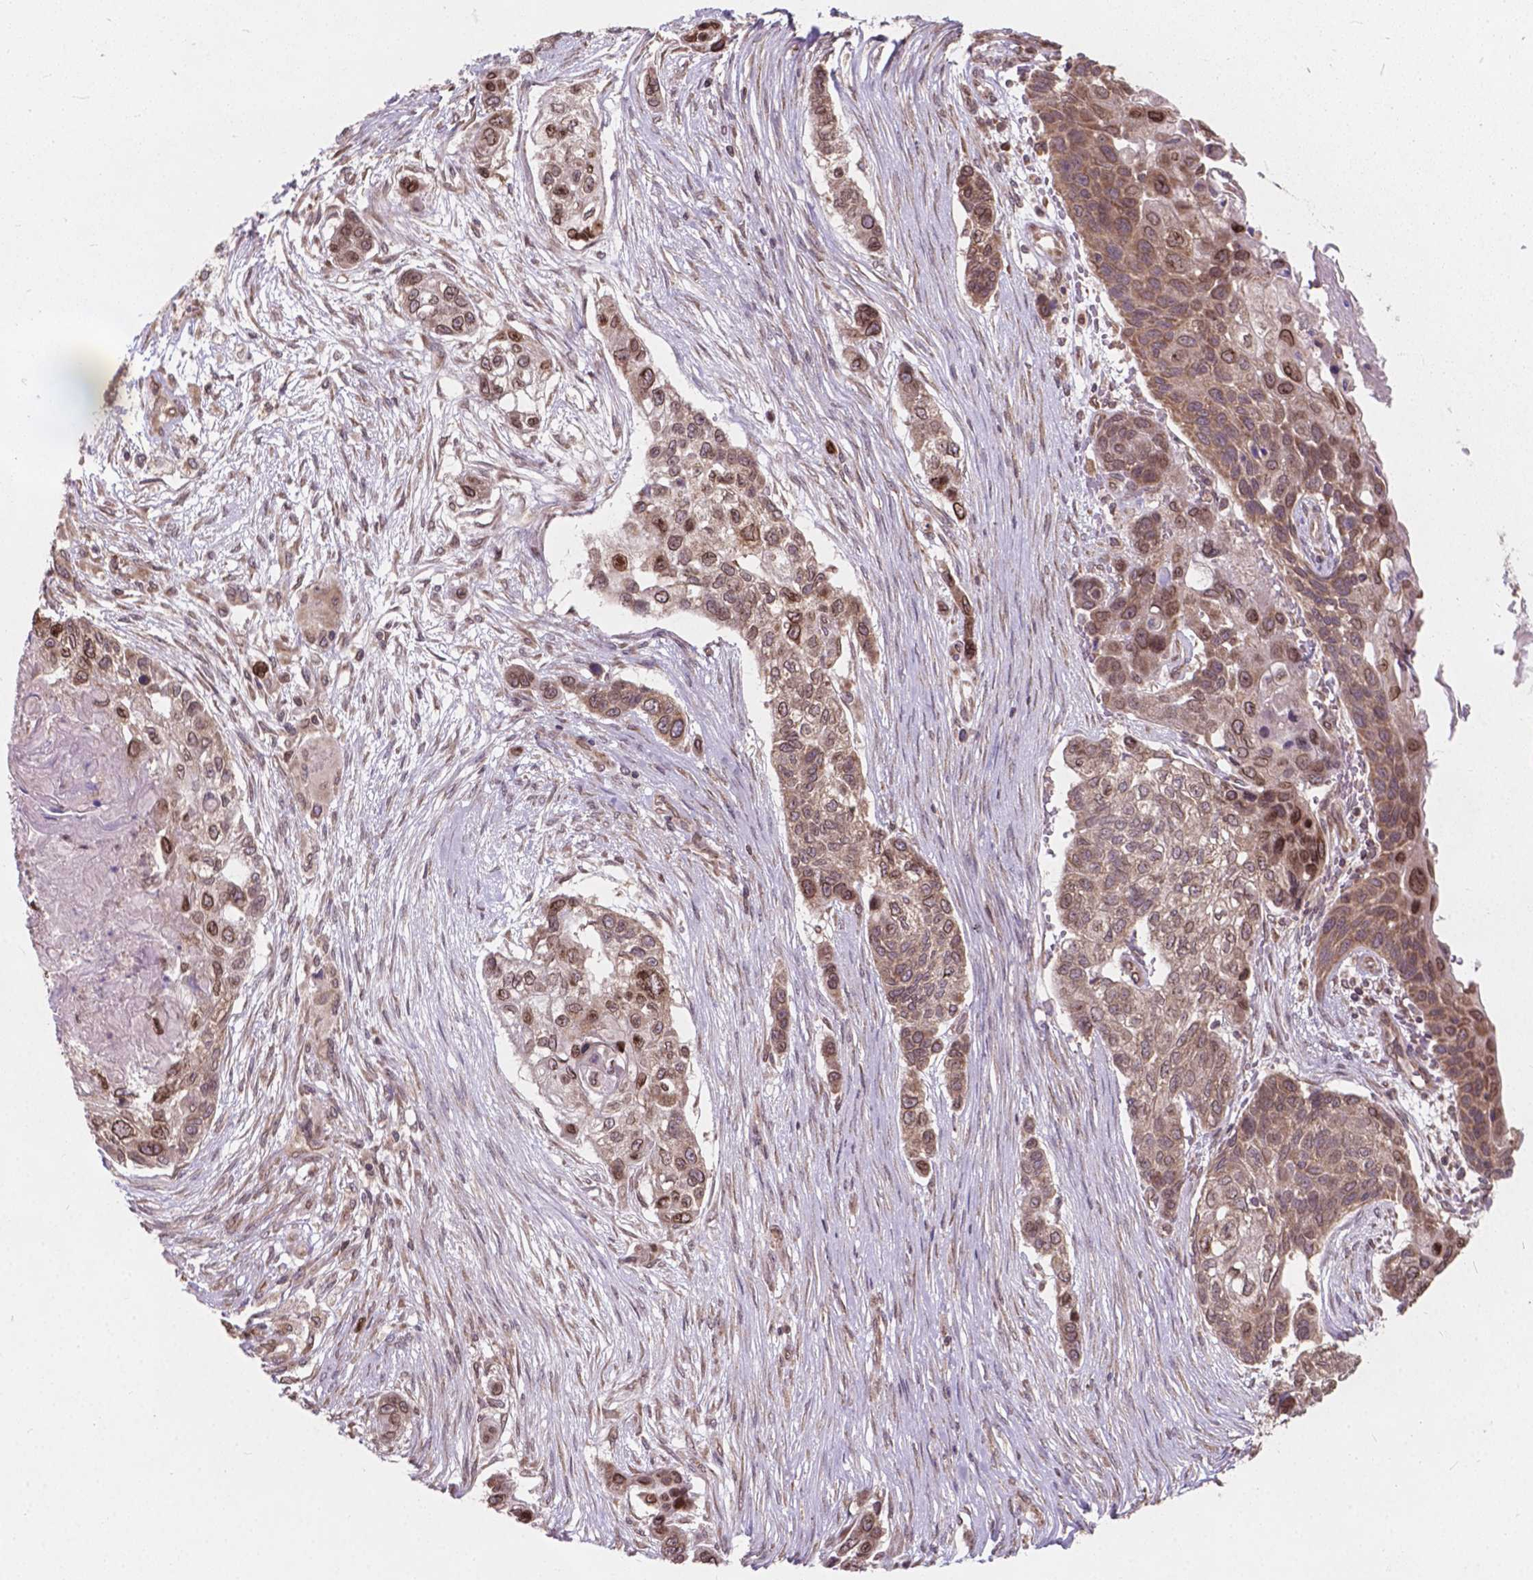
{"staining": {"intensity": "moderate", "quantity": "<25%", "location": "cytoplasmic/membranous,nuclear"}, "tissue": "lung cancer", "cell_type": "Tumor cells", "image_type": "cancer", "snomed": [{"axis": "morphology", "description": "Squamous cell carcinoma, NOS"}, {"axis": "topography", "description": "Lung"}], "caption": "Protein staining shows moderate cytoplasmic/membranous and nuclear staining in approximately <25% of tumor cells in lung cancer.", "gene": "MRPL33", "patient": {"sex": "male", "age": 69}}